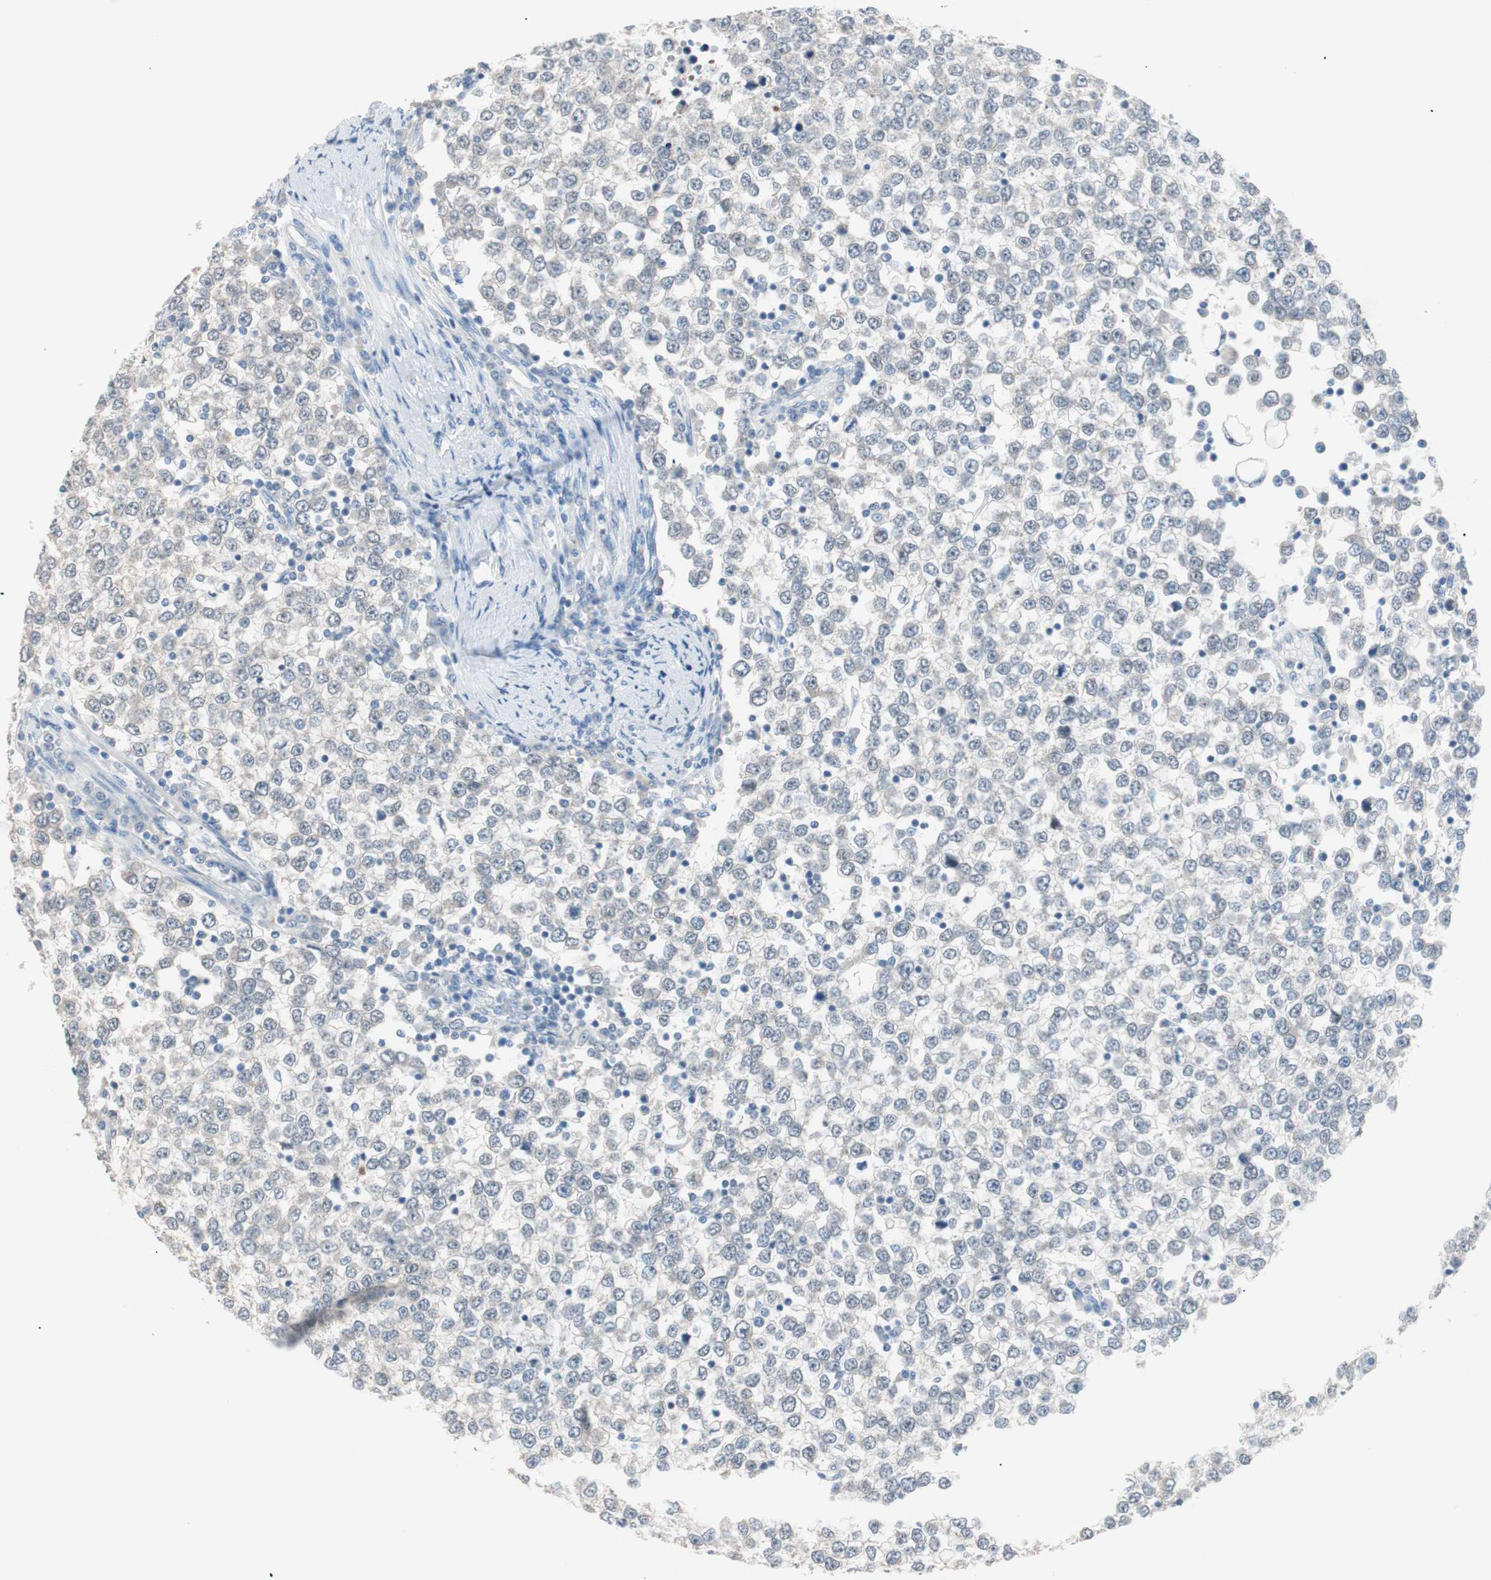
{"staining": {"intensity": "negative", "quantity": "none", "location": "none"}, "tissue": "testis cancer", "cell_type": "Tumor cells", "image_type": "cancer", "snomed": [{"axis": "morphology", "description": "Seminoma, NOS"}, {"axis": "topography", "description": "Testis"}], "caption": "Tumor cells show no significant expression in testis seminoma.", "gene": "VIL1", "patient": {"sex": "male", "age": 65}}